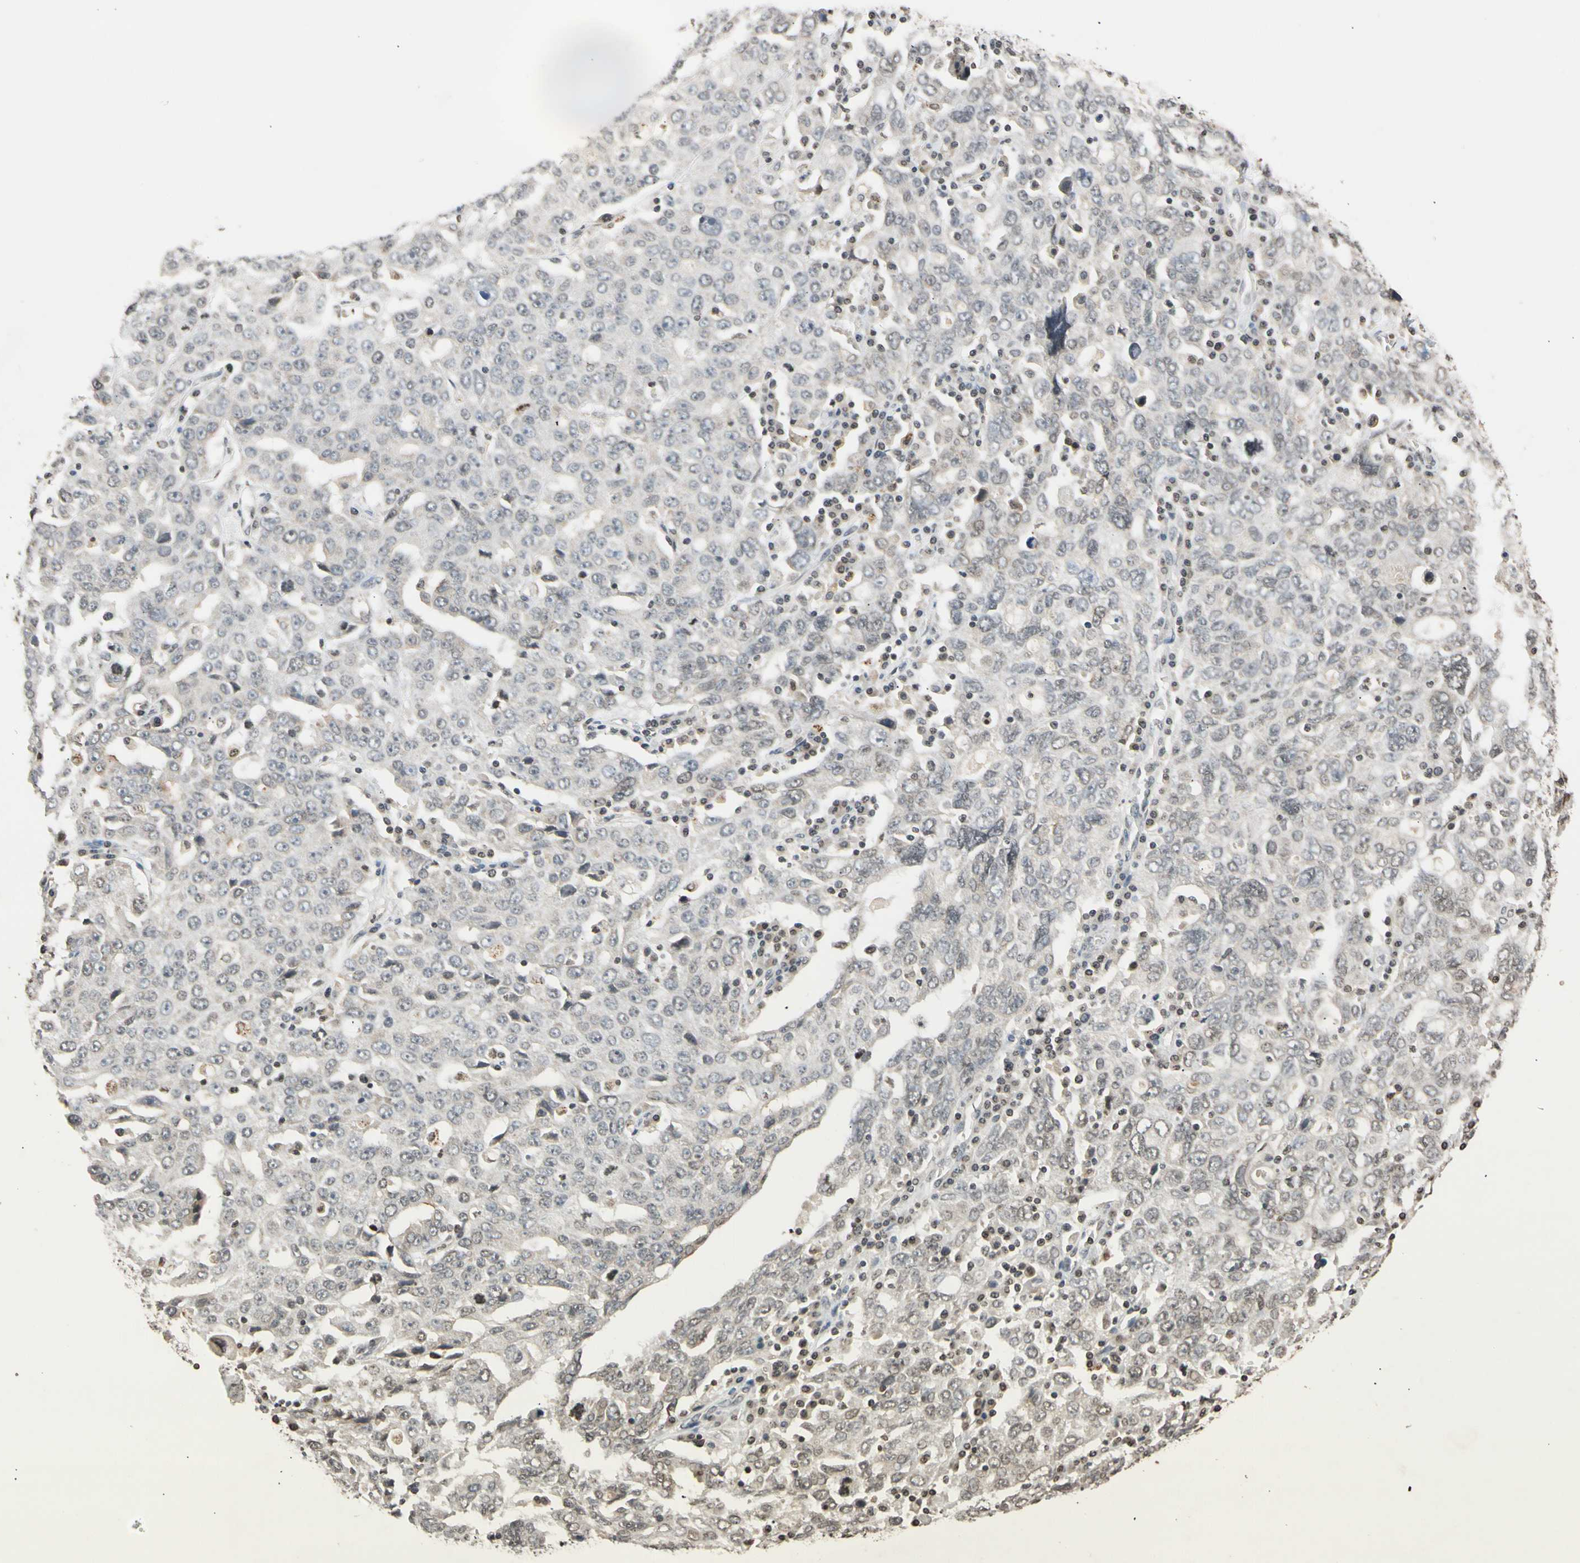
{"staining": {"intensity": "negative", "quantity": "none", "location": "none"}, "tissue": "ovarian cancer", "cell_type": "Tumor cells", "image_type": "cancer", "snomed": [{"axis": "morphology", "description": "Carcinoma, endometroid"}, {"axis": "topography", "description": "Ovary"}], "caption": "Ovarian cancer (endometroid carcinoma) was stained to show a protein in brown. There is no significant staining in tumor cells.", "gene": "GPX4", "patient": {"sex": "female", "age": 62}}